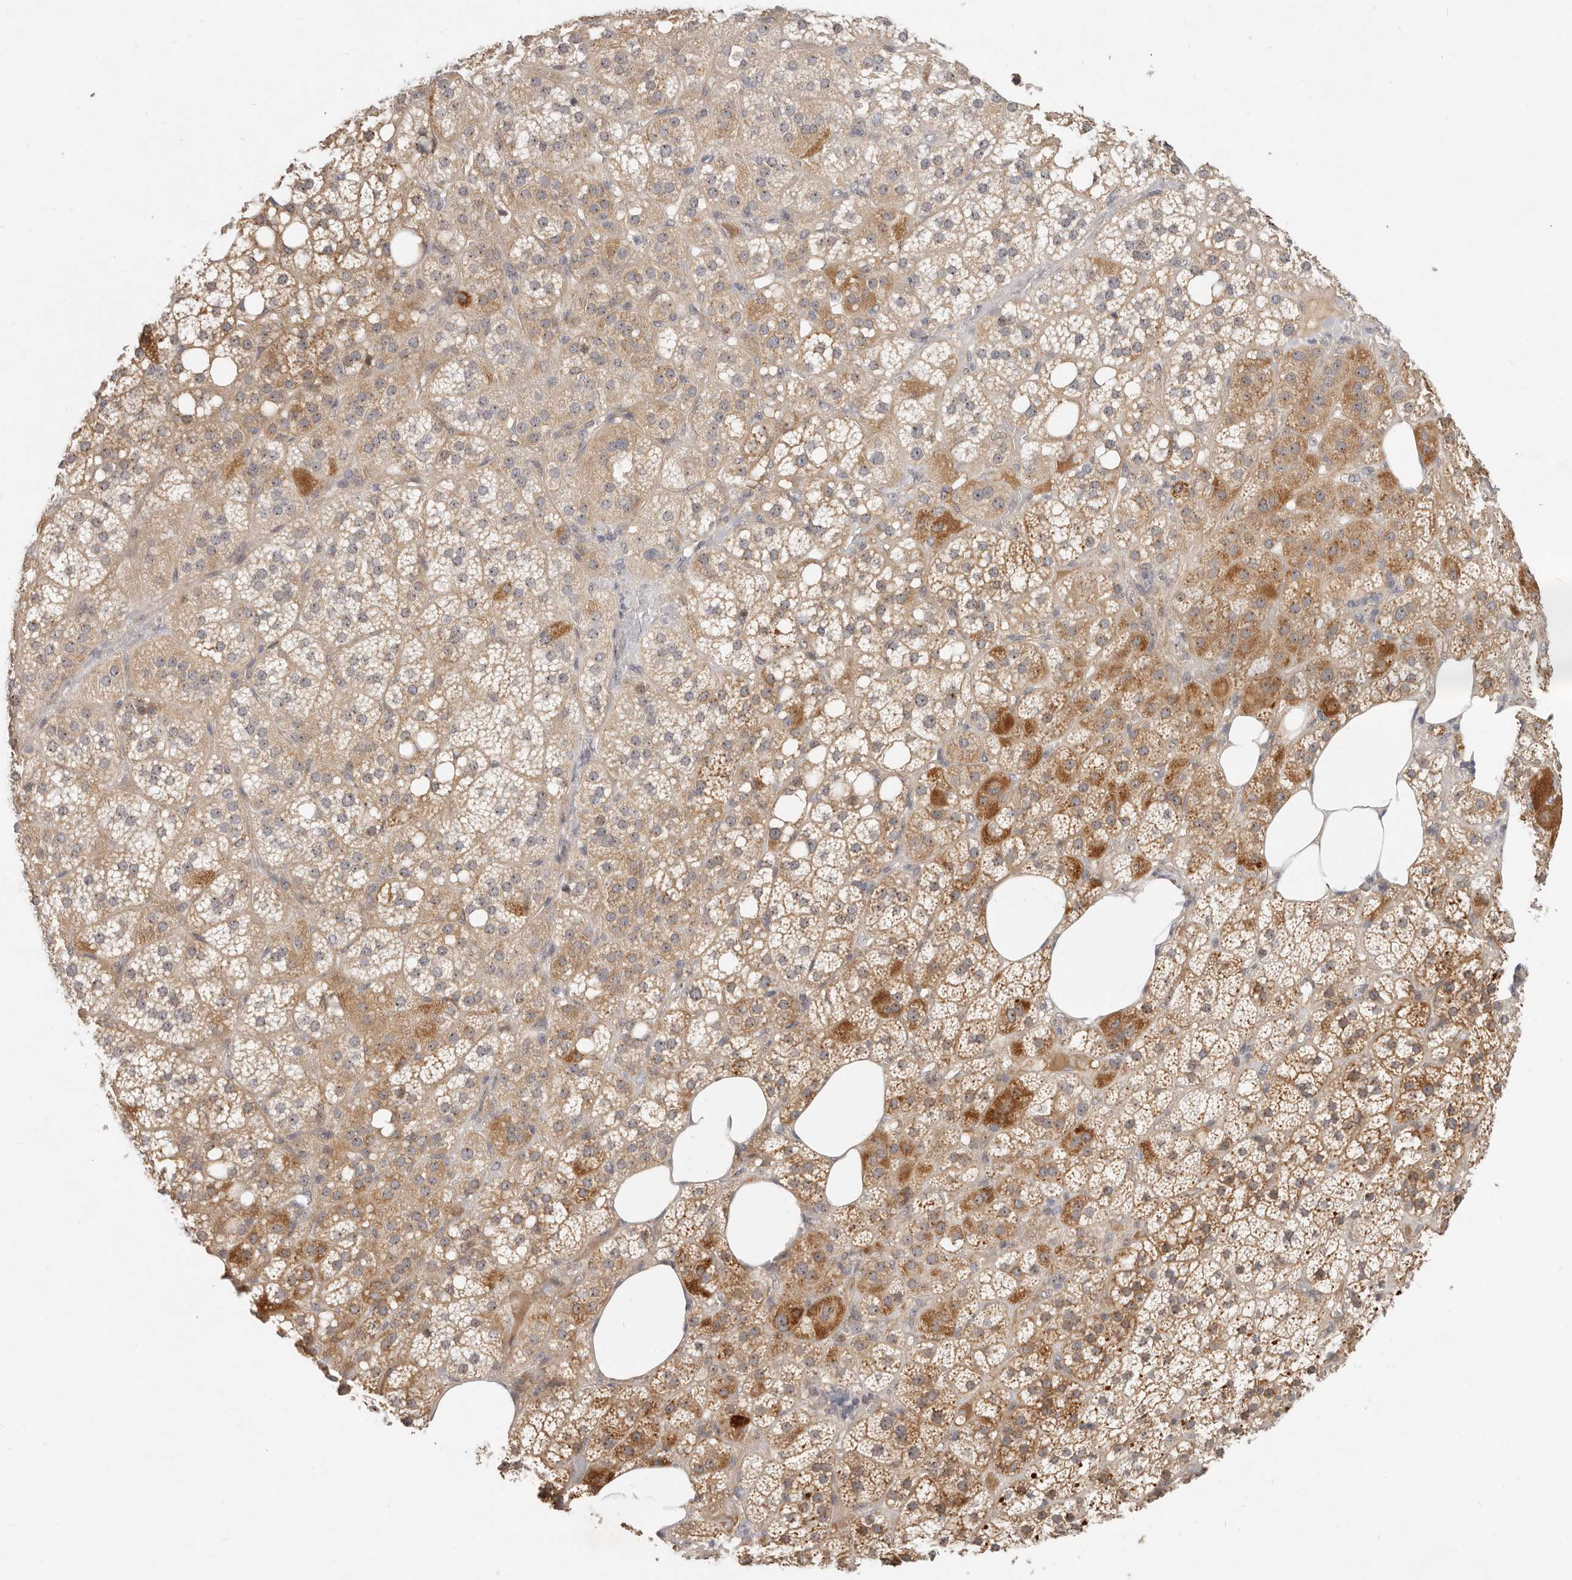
{"staining": {"intensity": "moderate", "quantity": ">75%", "location": "cytoplasmic/membranous"}, "tissue": "adrenal gland", "cell_type": "Glandular cells", "image_type": "normal", "snomed": [{"axis": "morphology", "description": "Normal tissue, NOS"}, {"axis": "topography", "description": "Adrenal gland"}], "caption": "Protein expression analysis of normal human adrenal gland reveals moderate cytoplasmic/membranous staining in approximately >75% of glandular cells.", "gene": "MICALL2", "patient": {"sex": "female", "age": 59}}